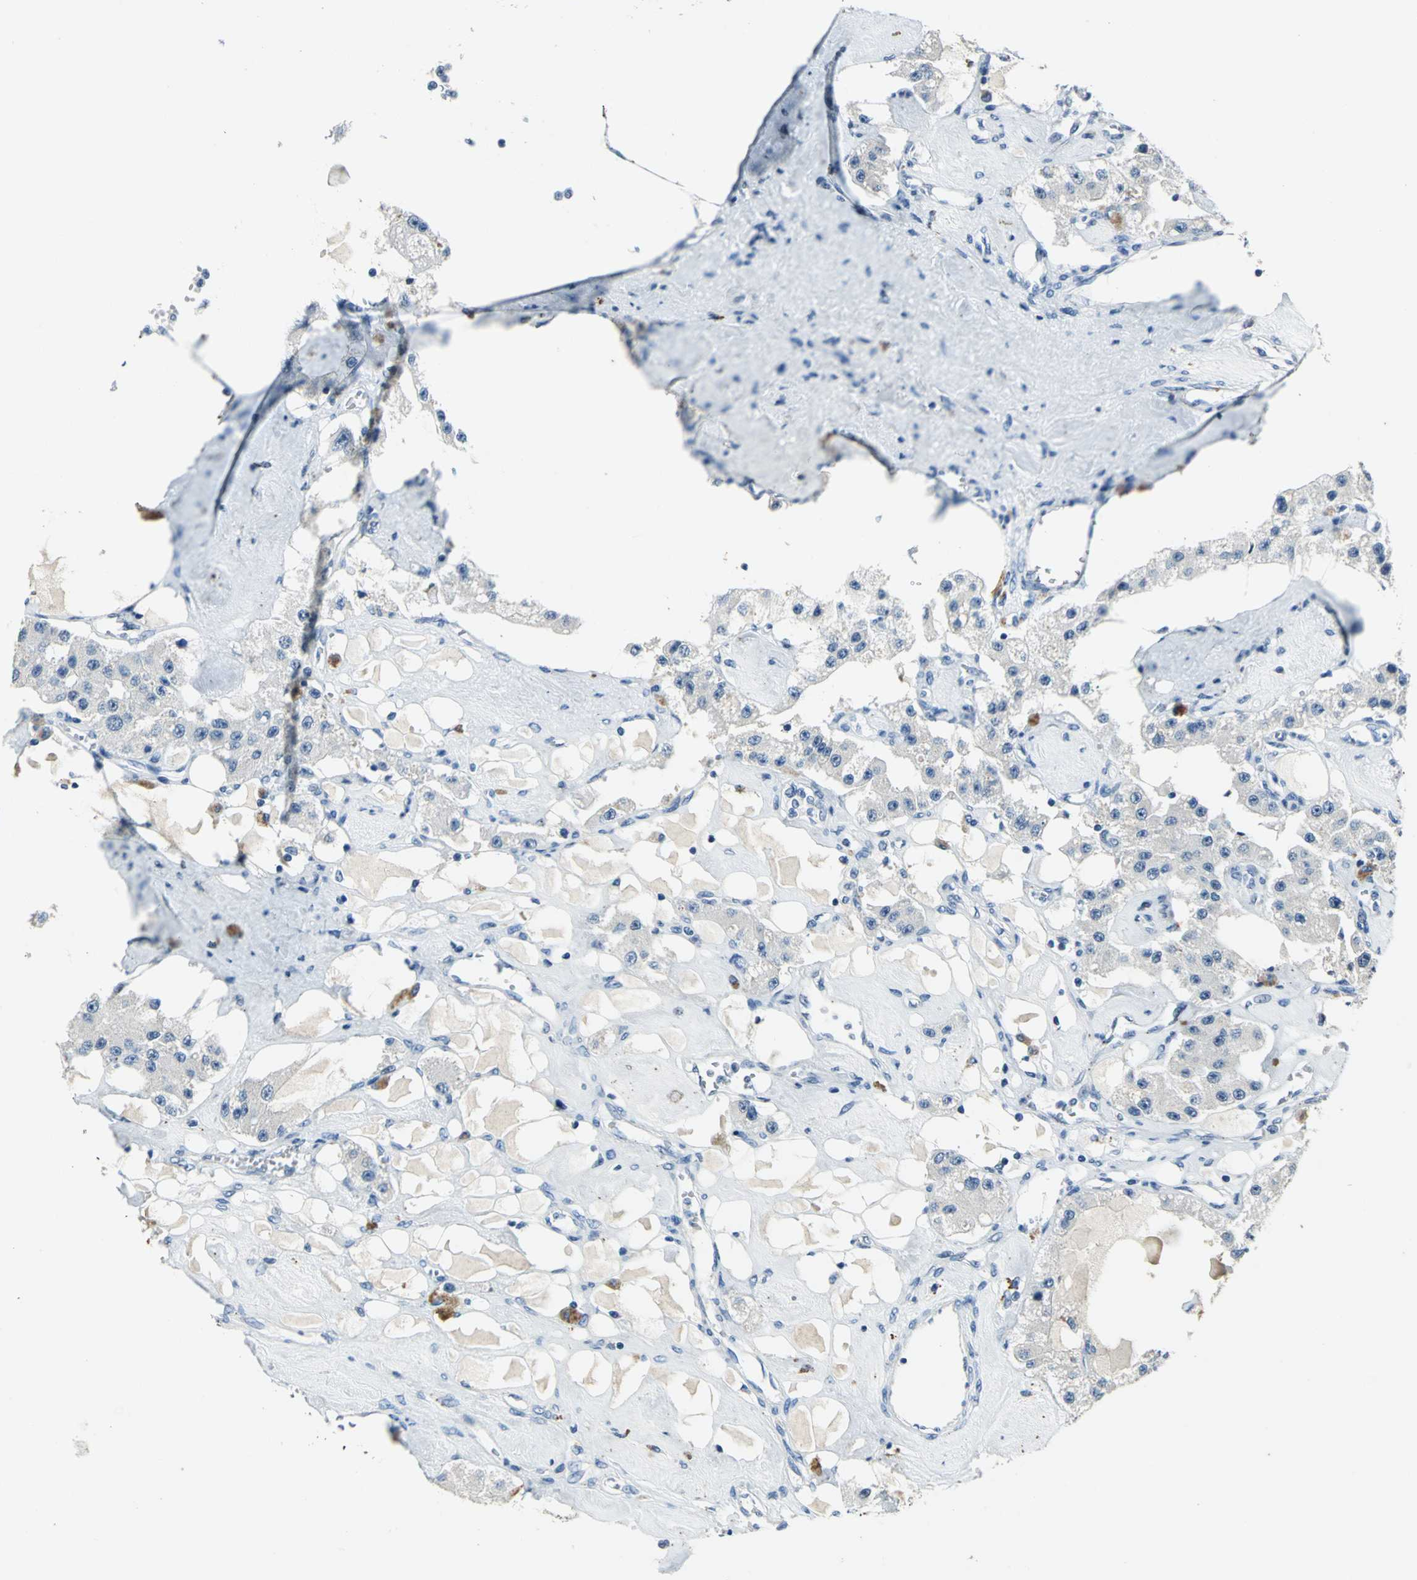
{"staining": {"intensity": "negative", "quantity": "none", "location": "none"}, "tissue": "carcinoid", "cell_type": "Tumor cells", "image_type": "cancer", "snomed": [{"axis": "morphology", "description": "Carcinoid, malignant, NOS"}, {"axis": "topography", "description": "Pancreas"}], "caption": "A micrograph of carcinoid stained for a protein exhibits no brown staining in tumor cells.", "gene": "RAD17", "patient": {"sex": "male", "age": 41}}